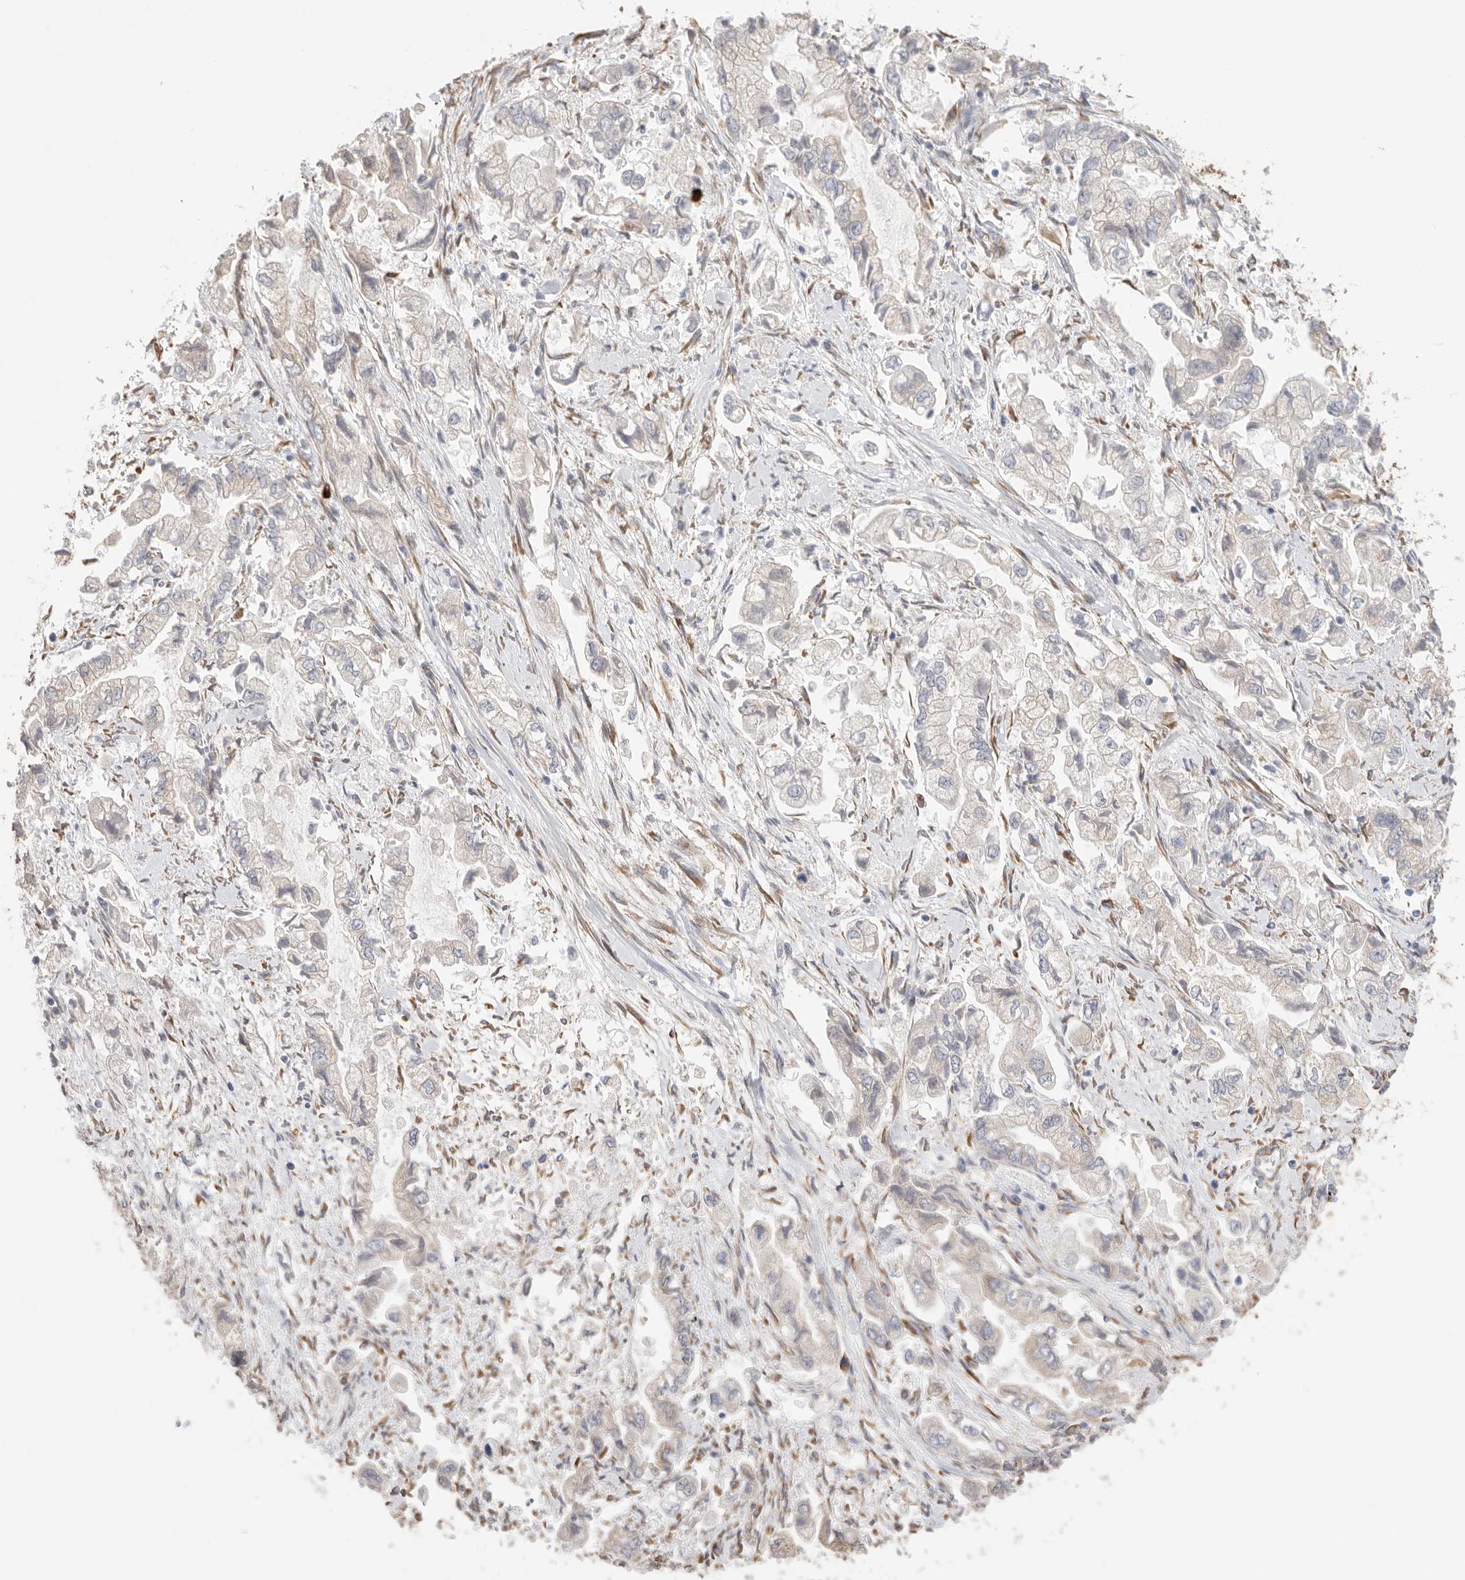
{"staining": {"intensity": "negative", "quantity": "none", "location": "none"}, "tissue": "stomach cancer", "cell_type": "Tumor cells", "image_type": "cancer", "snomed": [{"axis": "morphology", "description": "Normal tissue, NOS"}, {"axis": "morphology", "description": "Adenocarcinoma, NOS"}, {"axis": "topography", "description": "Stomach"}], "caption": "Immunohistochemistry histopathology image of neoplastic tissue: human stomach adenocarcinoma stained with DAB (3,3'-diaminobenzidine) demonstrates no significant protein positivity in tumor cells.", "gene": "BLOC1S5", "patient": {"sex": "male", "age": 62}}